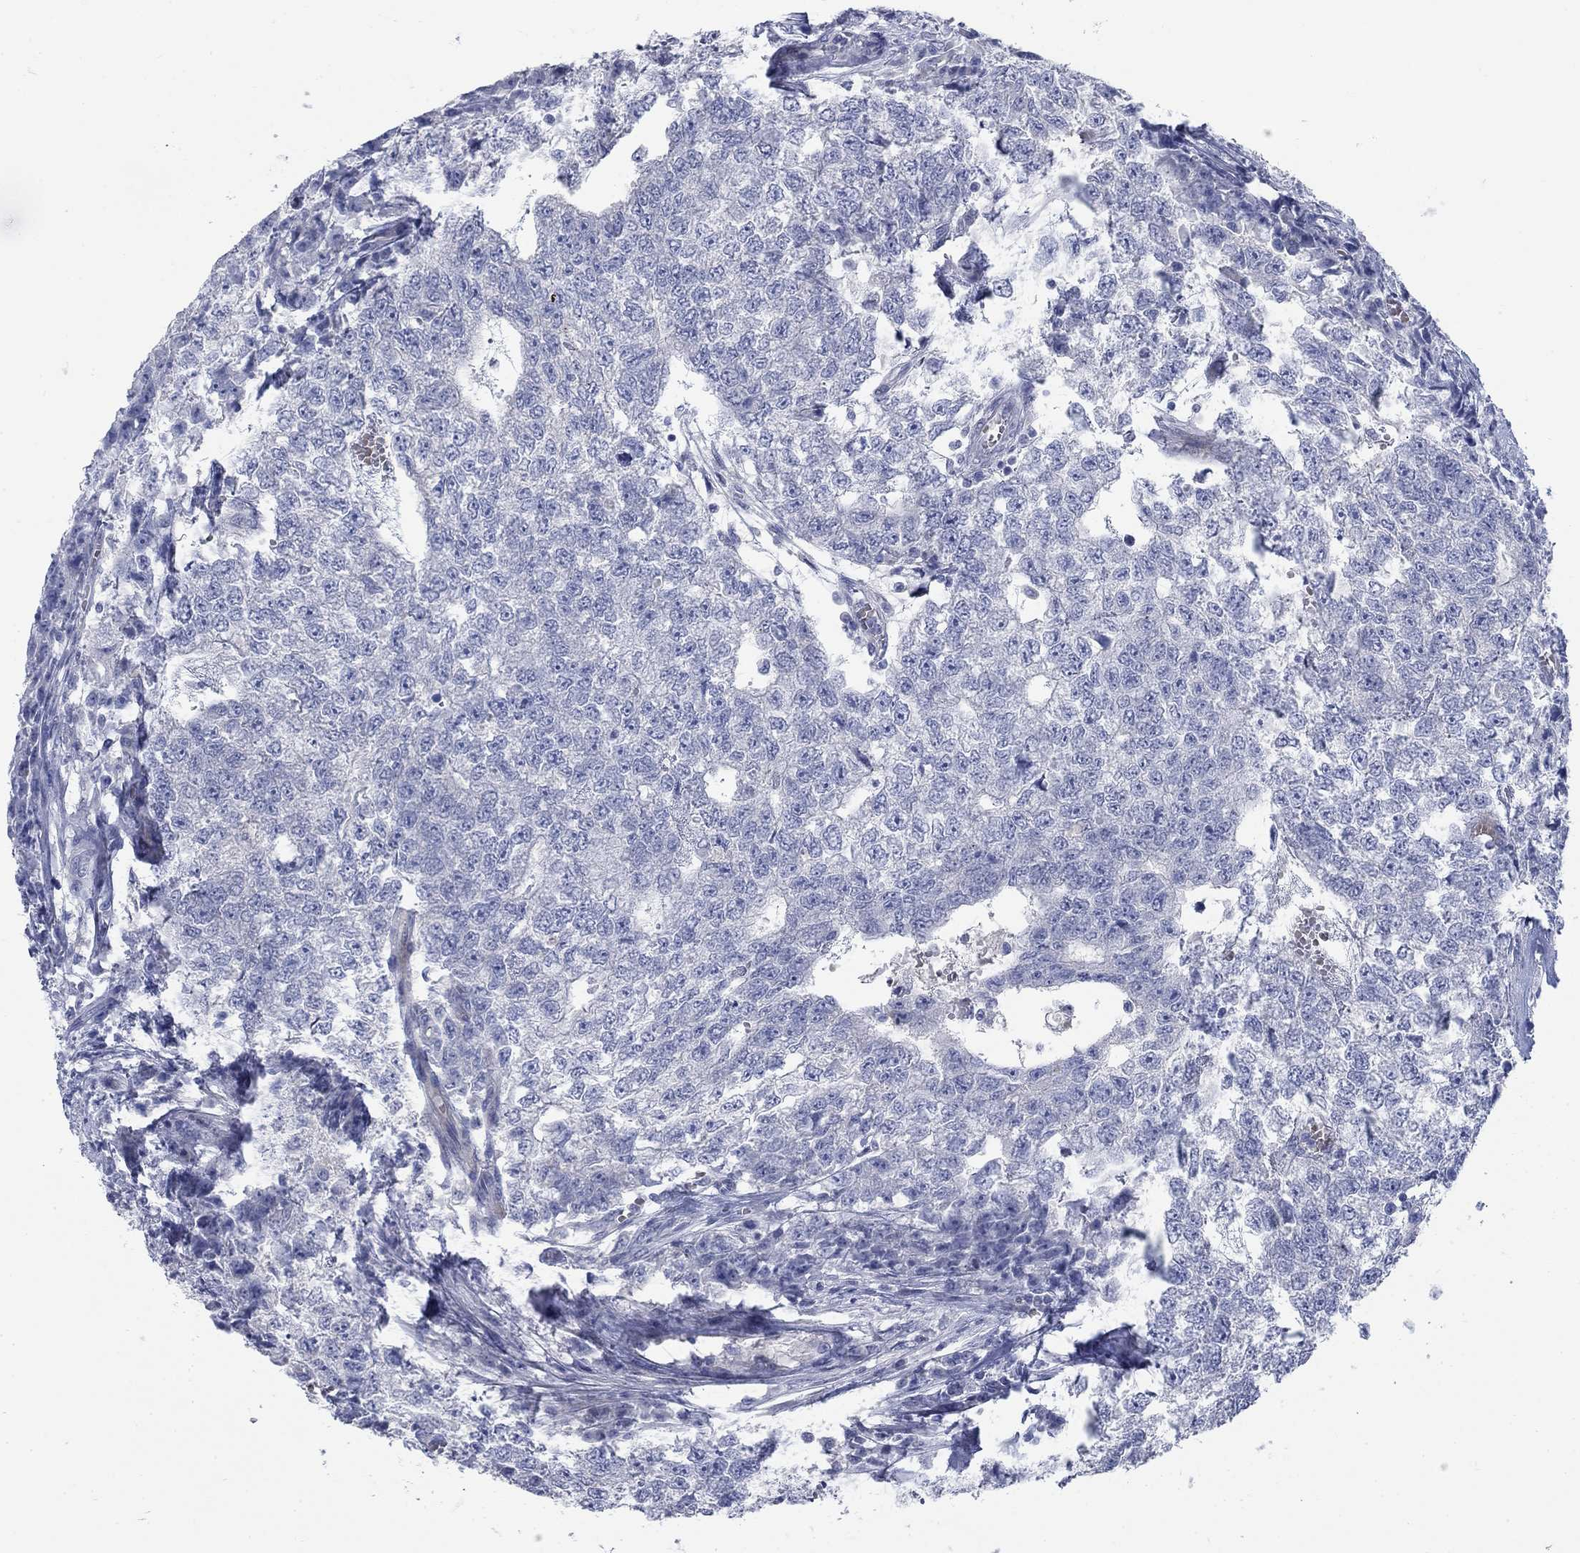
{"staining": {"intensity": "negative", "quantity": "none", "location": "none"}, "tissue": "testis cancer", "cell_type": "Tumor cells", "image_type": "cancer", "snomed": [{"axis": "morphology", "description": "Seminoma, NOS"}, {"axis": "morphology", "description": "Carcinoma, Embryonal, NOS"}, {"axis": "topography", "description": "Testis"}], "caption": "Immunohistochemistry of testis cancer reveals no staining in tumor cells.", "gene": "DNER", "patient": {"sex": "male", "age": 22}}